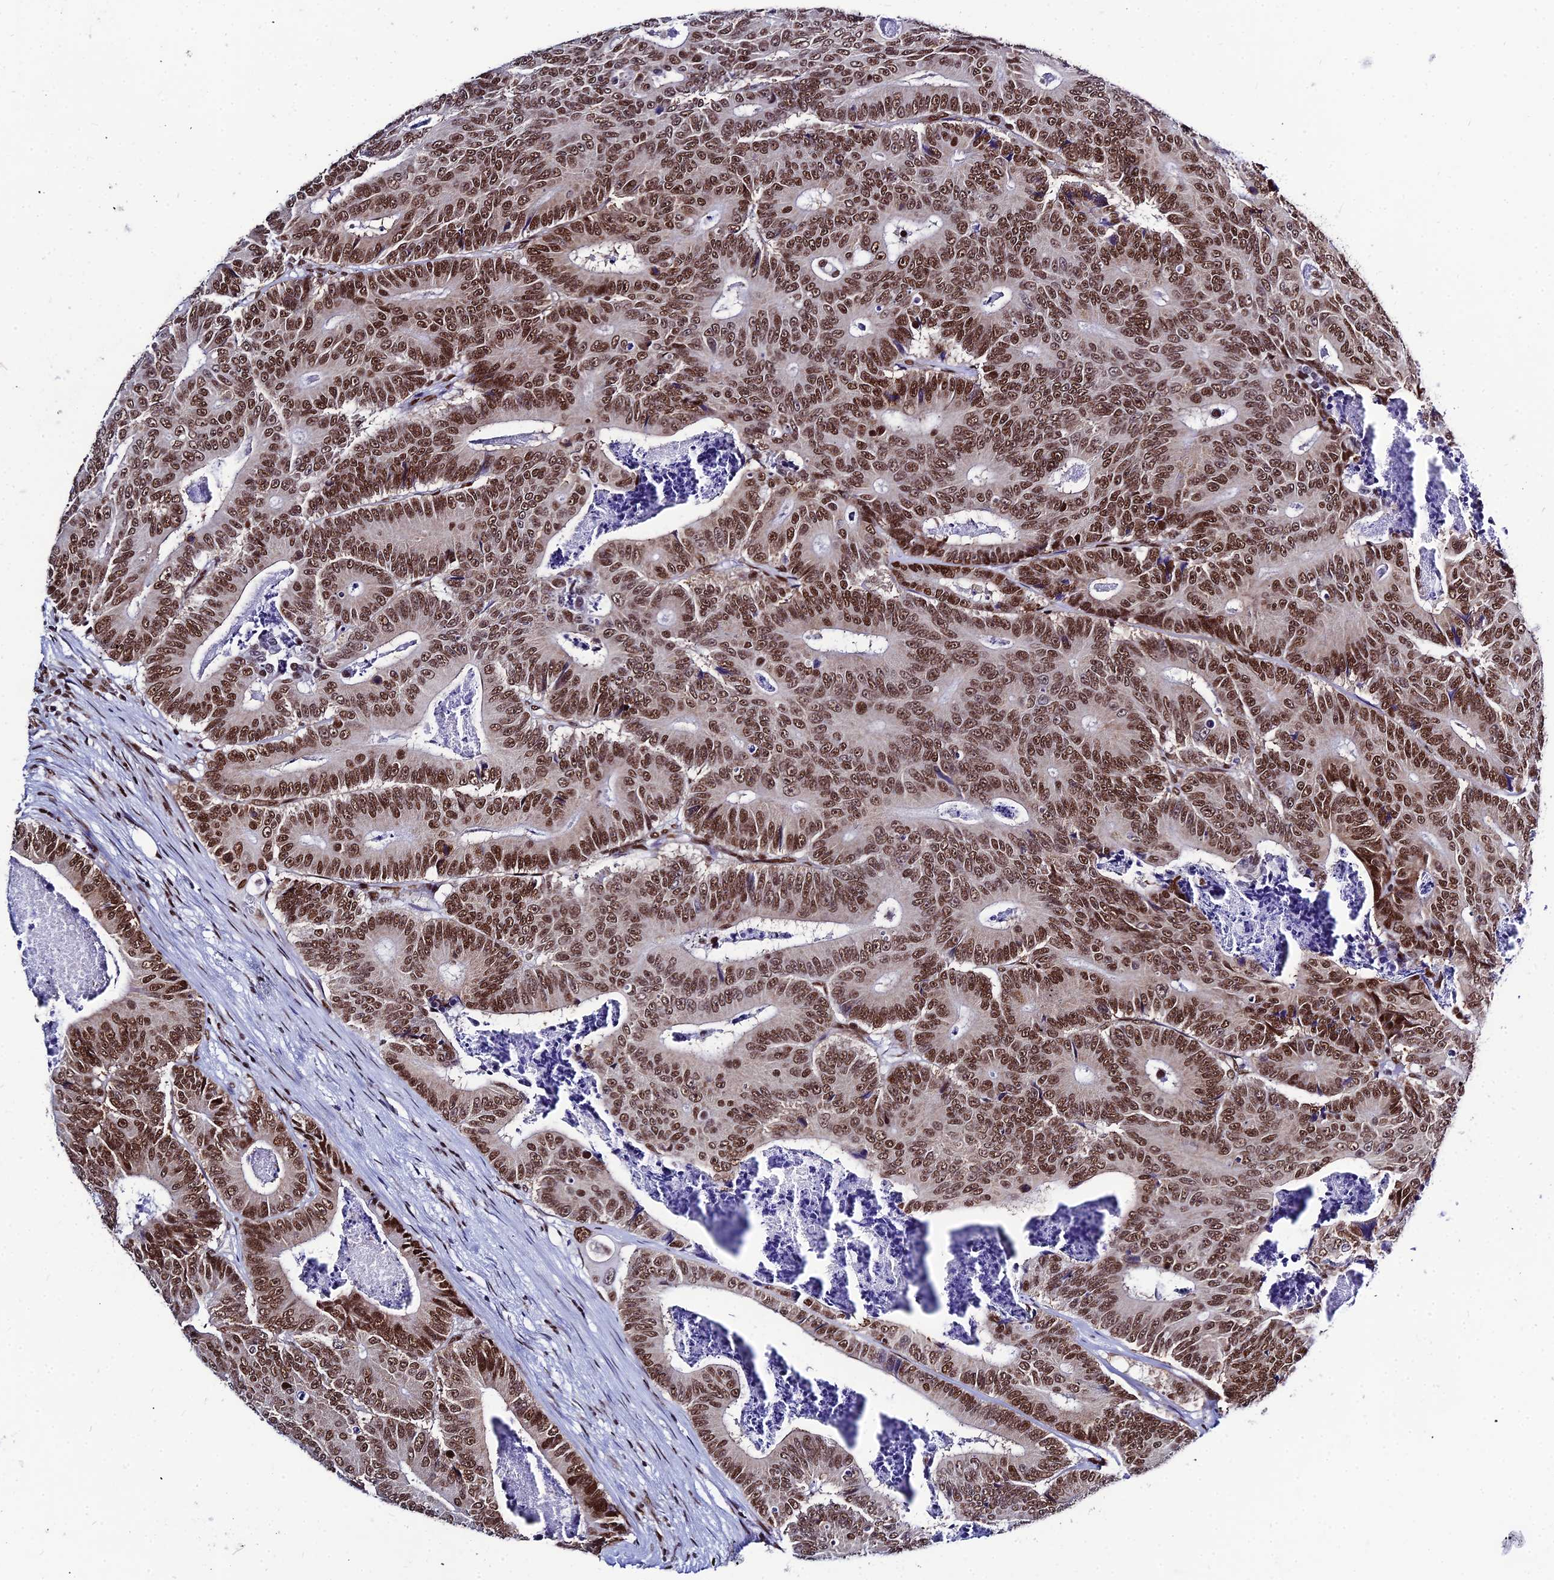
{"staining": {"intensity": "moderate", "quantity": ">75%", "location": "nuclear"}, "tissue": "colorectal cancer", "cell_type": "Tumor cells", "image_type": "cancer", "snomed": [{"axis": "morphology", "description": "Adenocarcinoma, NOS"}, {"axis": "topography", "description": "Colon"}], "caption": "Immunohistochemistry (IHC) of human colorectal cancer reveals medium levels of moderate nuclear positivity in approximately >75% of tumor cells.", "gene": "HNRNPH1", "patient": {"sex": "male", "age": 83}}